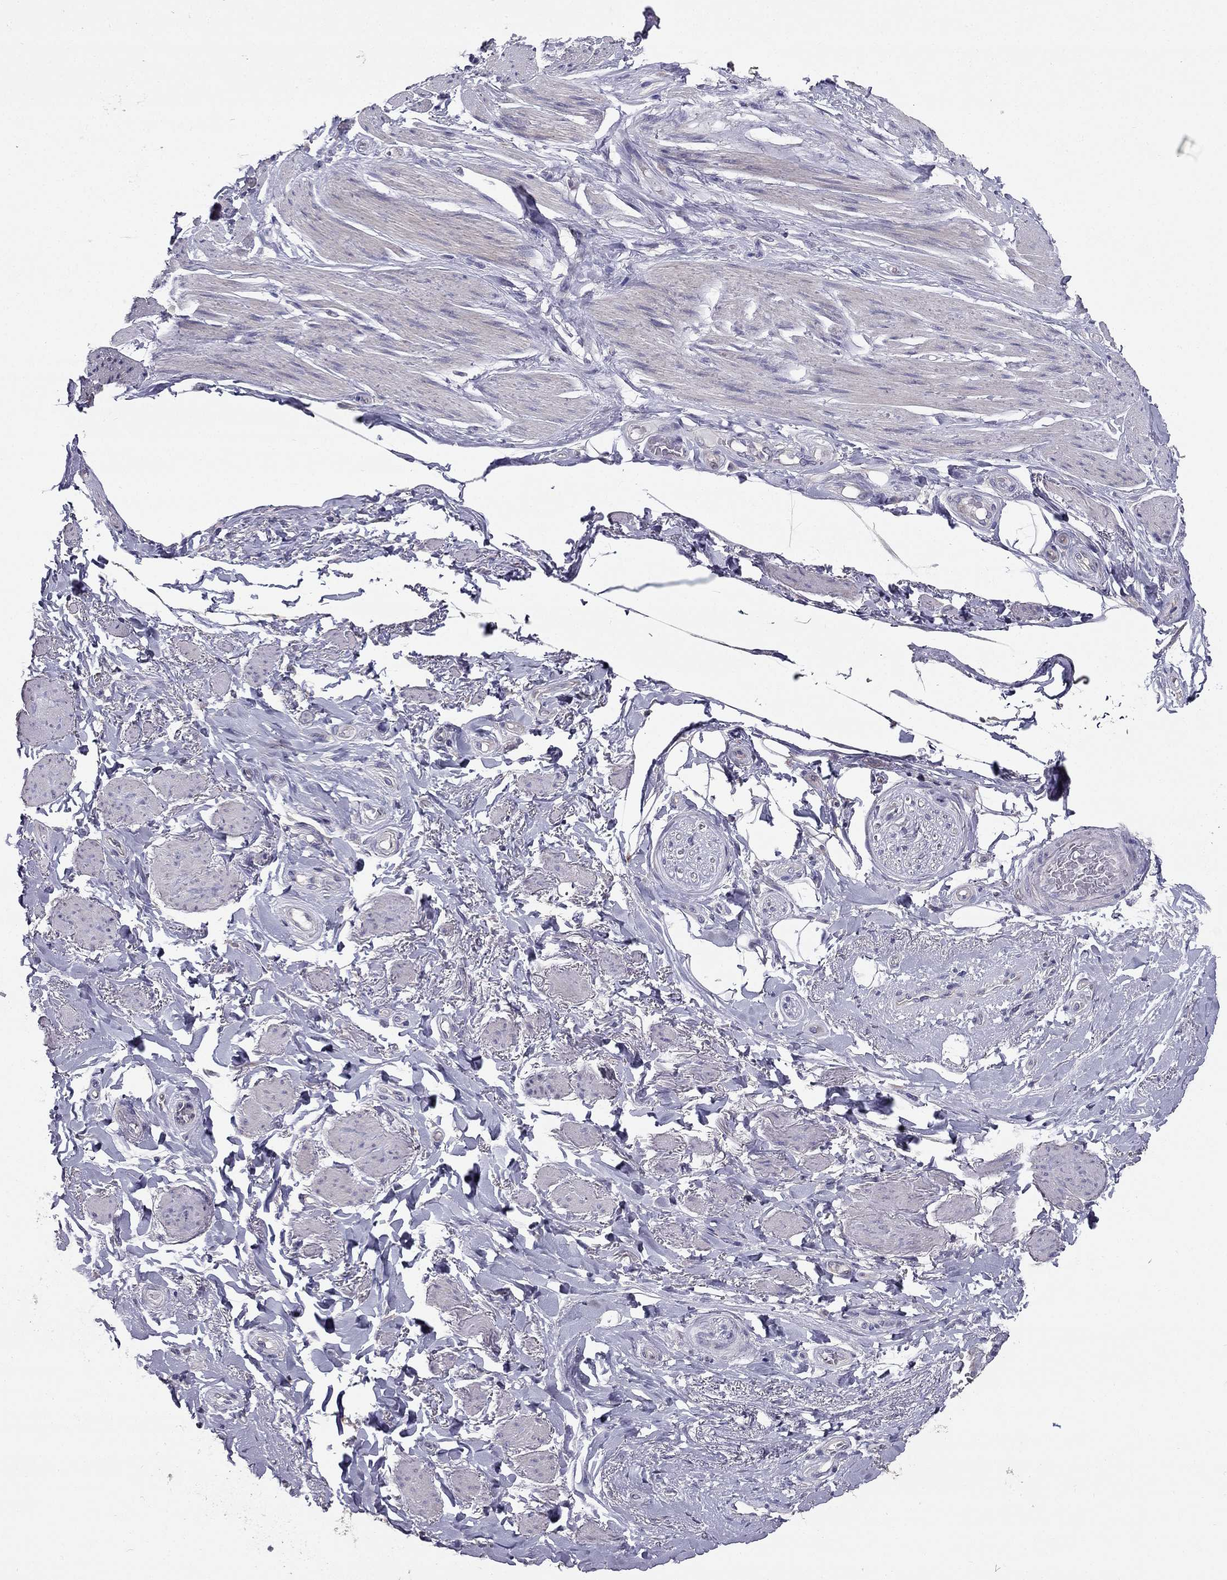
{"staining": {"intensity": "negative", "quantity": "none", "location": "none"}, "tissue": "adipose tissue", "cell_type": "Adipocytes", "image_type": "normal", "snomed": [{"axis": "morphology", "description": "Normal tissue, NOS"}, {"axis": "topography", "description": "Skeletal muscle"}, {"axis": "topography", "description": "Anal"}, {"axis": "topography", "description": "Peripheral nerve tissue"}], "caption": "Adipocytes are negative for brown protein staining in normal adipose tissue. (IHC, brightfield microscopy, high magnification).", "gene": "AS3MT", "patient": {"sex": "male", "age": 53}}